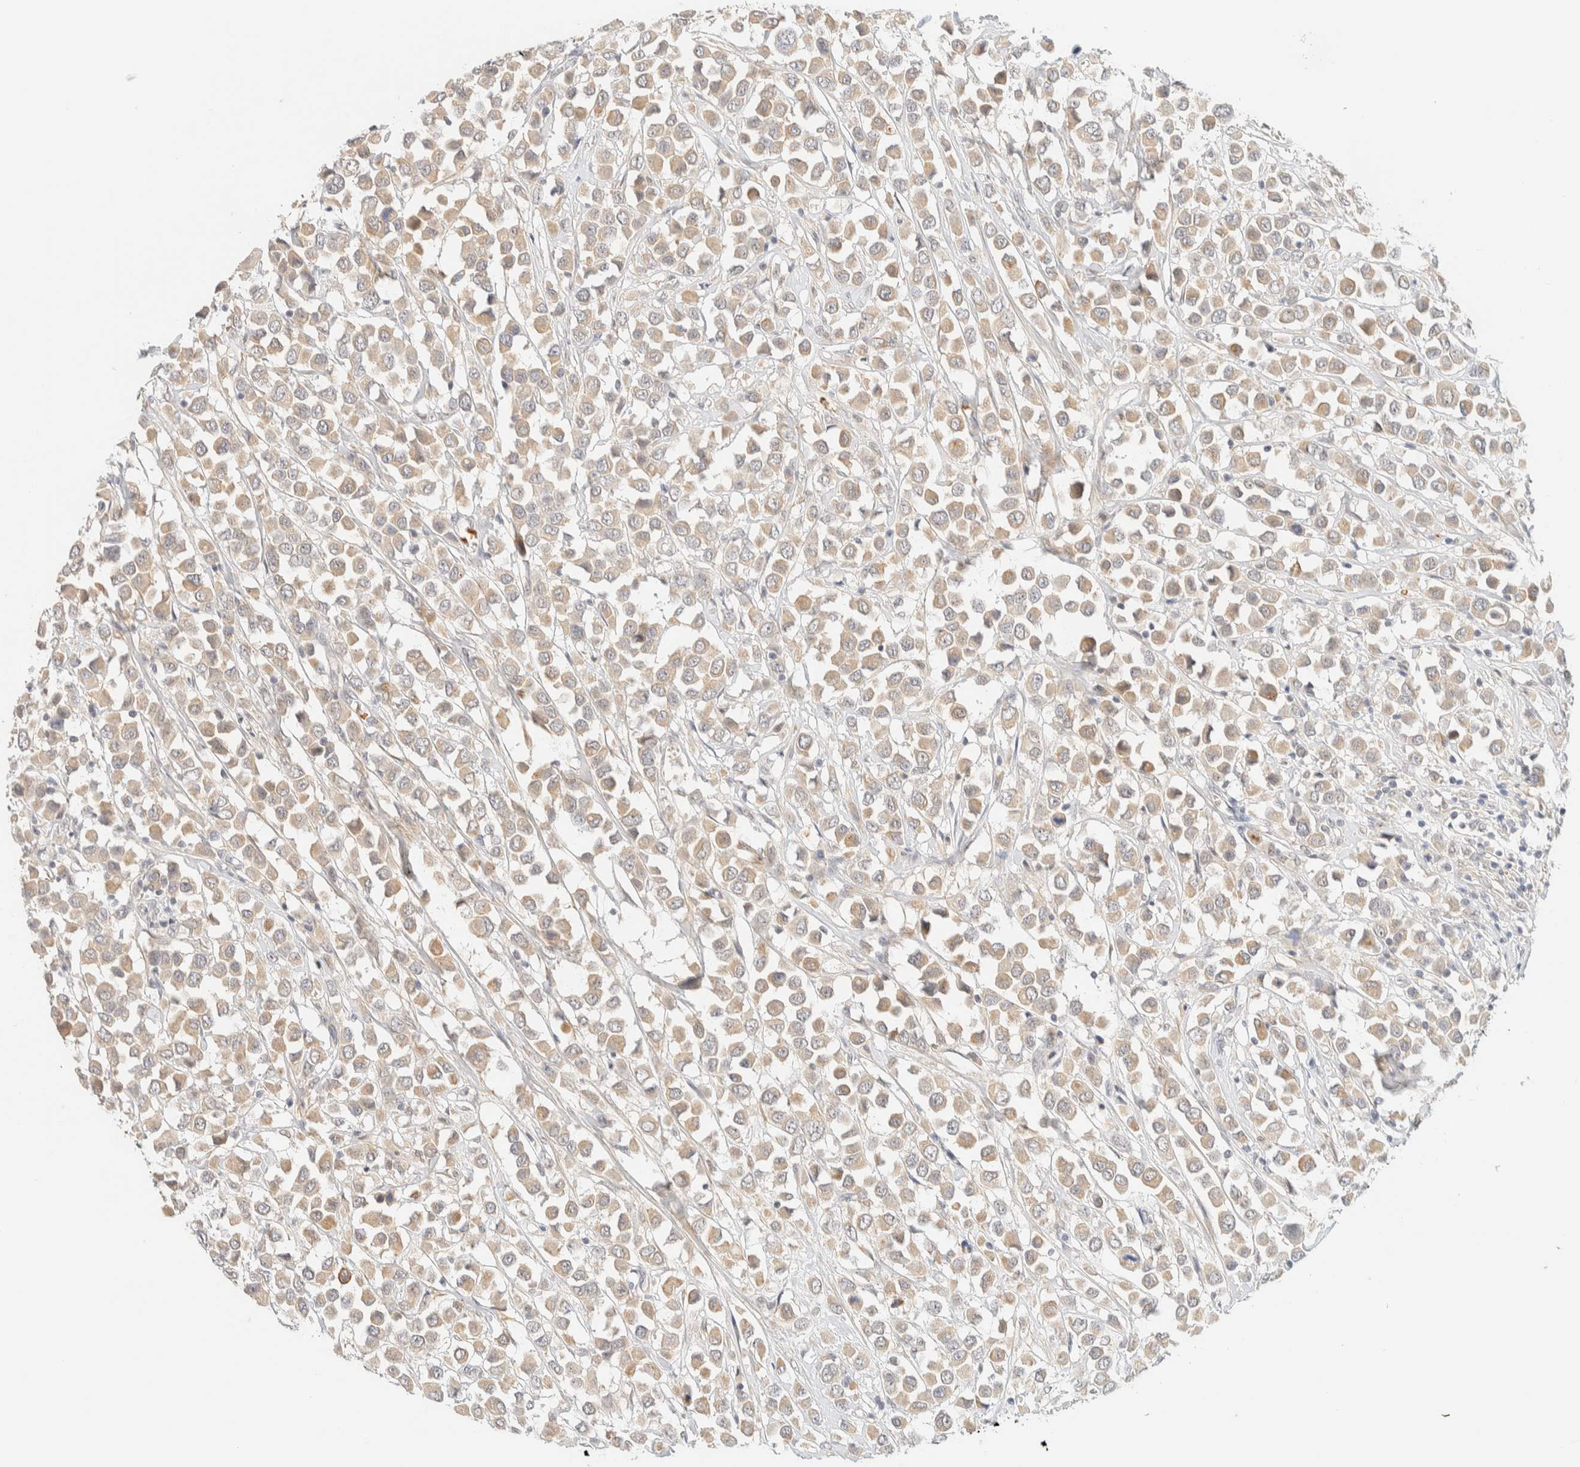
{"staining": {"intensity": "weak", "quantity": ">75%", "location": "cytoplasmic/membranous"}, "tissue": "breast cancer", "cell_type": "Tumor cells", "image_type": "cancer", "snomed": [{"axis": "morphology", "description": "Duct carcinoma"}, {"axis": "topography", "description": "Breast"}], "caption": "Infiltrating ductal carcinoma (breast) was stained to show a protein in brown. There is low levels of weak cytoplasmic/membranous staining in about >75% of tumor cells. Immunohistochemistry (ihc) stains the protein in brown and the nuclei are stained blue.", "gene": "TNK1", "patient": {"sex": "female", "age": 61}}